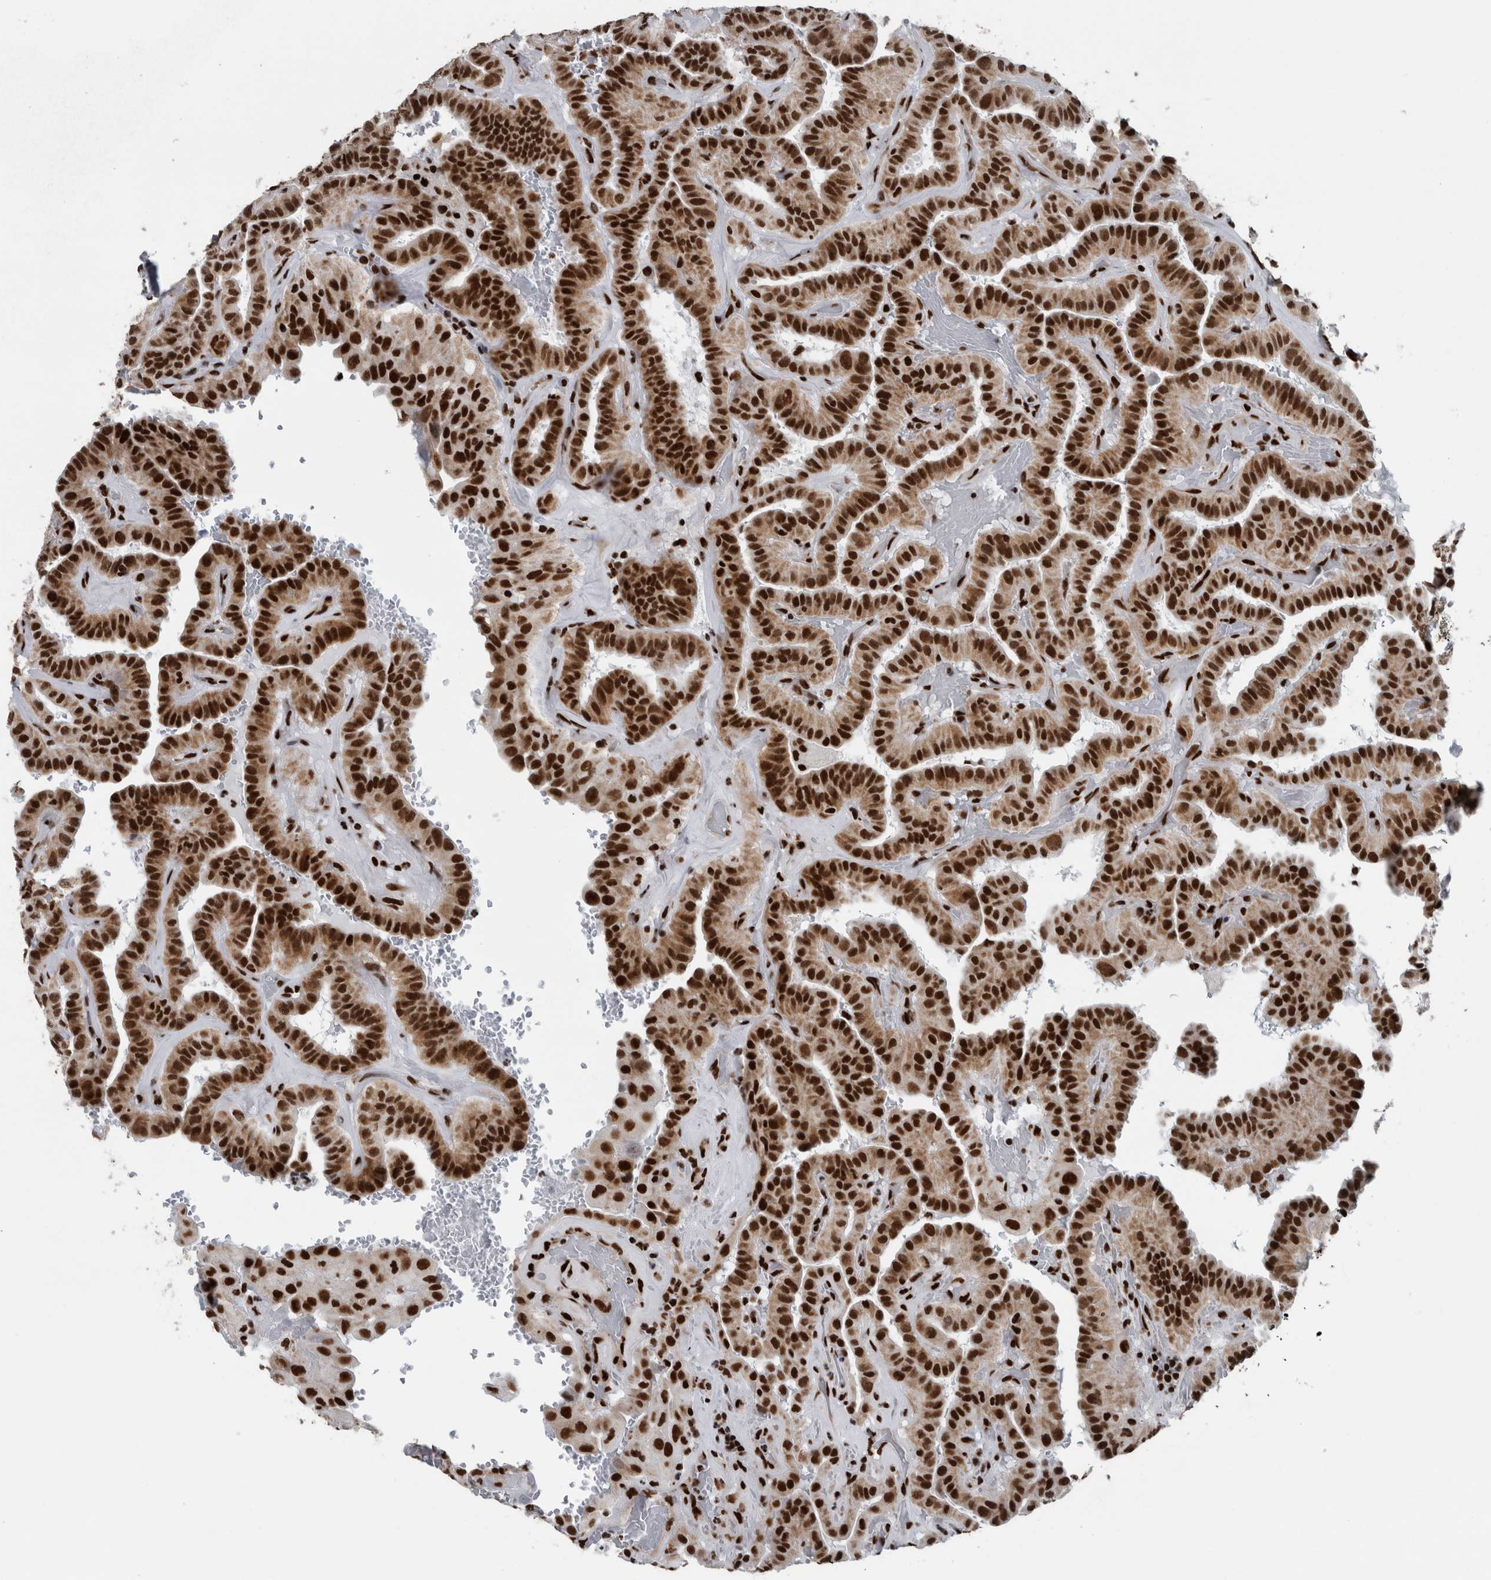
{"staining": {"intensity": "strong", "quantity": ">75%", "location": "nuclear"}, "tissue": "thyroid cancer", "cell_type": "Tumor cells", "image_type": "cancer", "snomed": [{"axis": "morphology", "description": "Papillary adenocarcinoma, NOS"}, {"axis": "topography", "description": "Thyroid gland"}], "caption": "Human thyroid papillary adenocarcinoma stained with a brown dye exhibits strong nuclear positive positivity in about >75% of tumor cells.", "gene": "DNMT3A", "patient": {"sex": "male", "age": 77}}